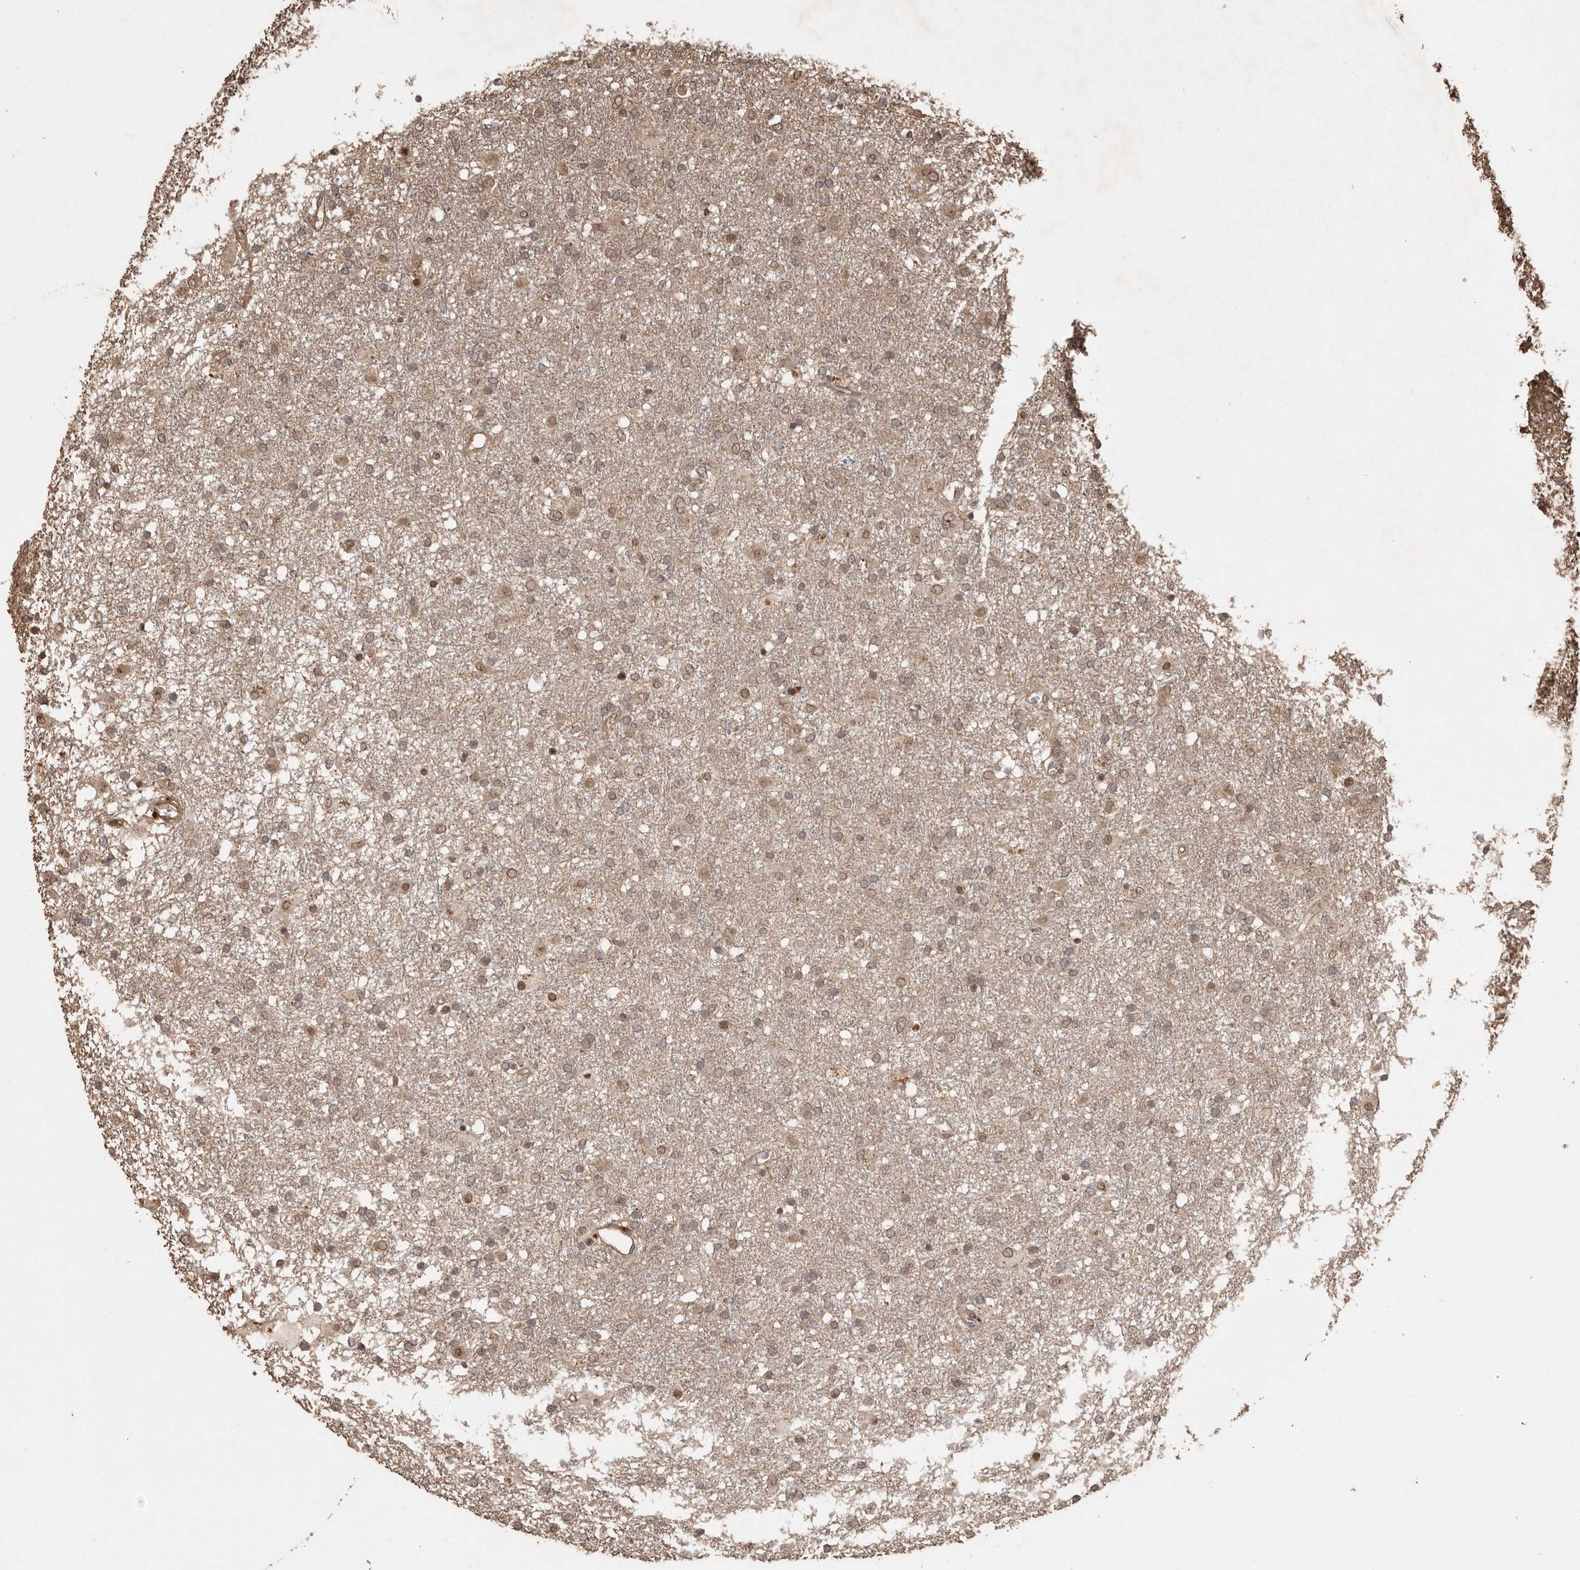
{"staining": {"intensity": "weak", "quantity": ">75%", "location": "cytoplasmic/membranous,nuclear"}, "tissue": "glioma", "cell_type": "Tumor cells", "image_type": "cancer", "snomed": [{"axis": "morphology", "description": "Glioma, malignant, Low grade"}, {"axis": "topography", "description": "Brain"}], "caption": "About >75% of tumor cells in human malignant glioma (low-grade) demonstrate weak cytoplasmic/membranous and nuclear protein positivity as visualized by brown immunohistochemical staining.", "gene": "NUP43", "patient": {"sex": "male", "age": 65}}